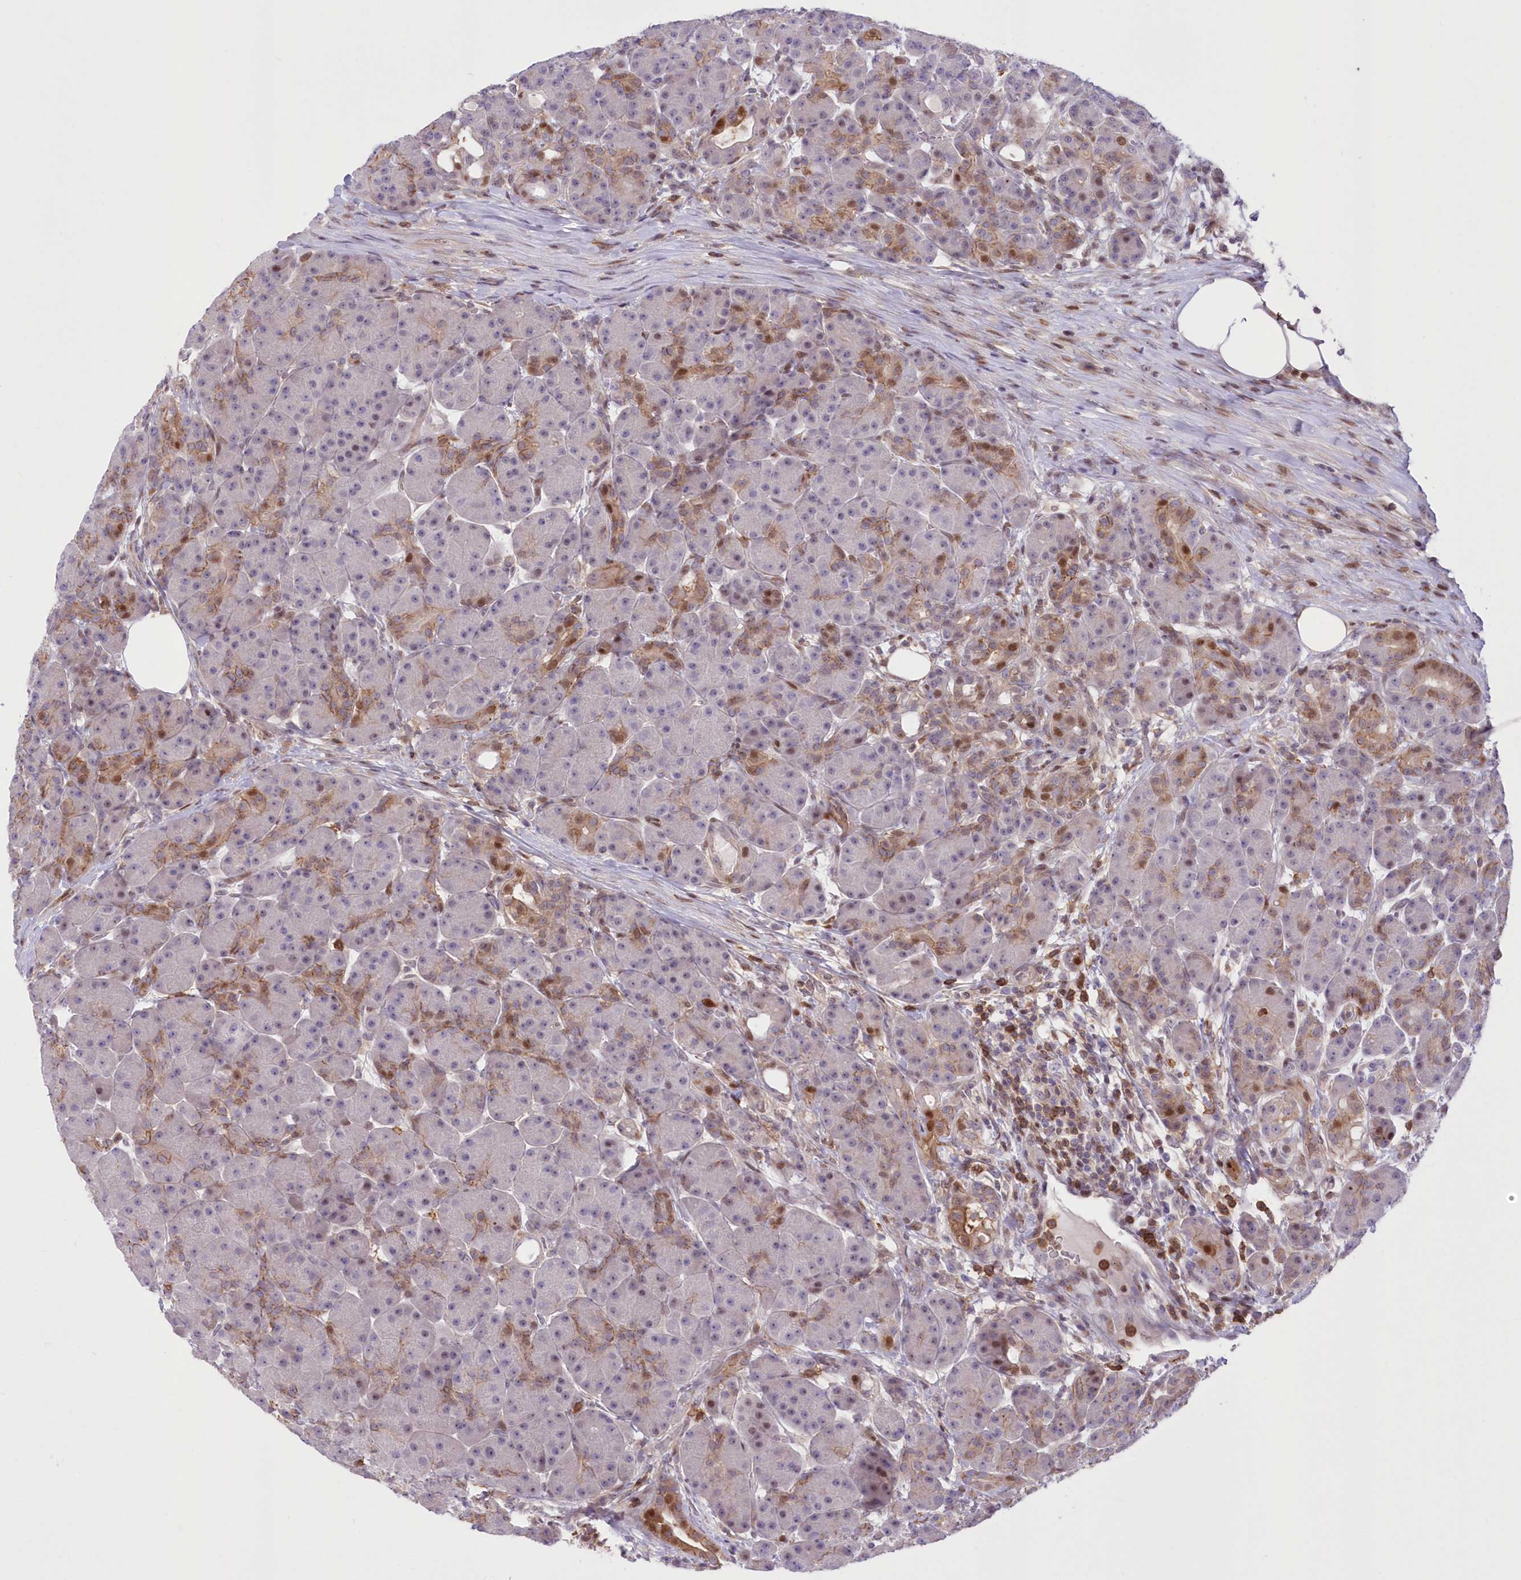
{"staining": {"intensity": "moderate", "quantity": "<25%", "location": "cytoplasmic/membranous,nuclear"}, "tissue": "pancreas", "cell_type": "Exocrine glandular cells", "image_type": "normal", "snomed": [{"axis": "morphology", "description": "Normal tissue, NOS"}, {"axis": "topography", "description": "Pancreas"}], "caption": "Immunohistochemical staining of benign human pancreas displays low levels of moderate cytoplasmic/membranous,nuclear staining in approximately <25% of exocrine glandular cells.", "gene": "RNPEPL1", "patient": {"sex": "male", "age": 63}}